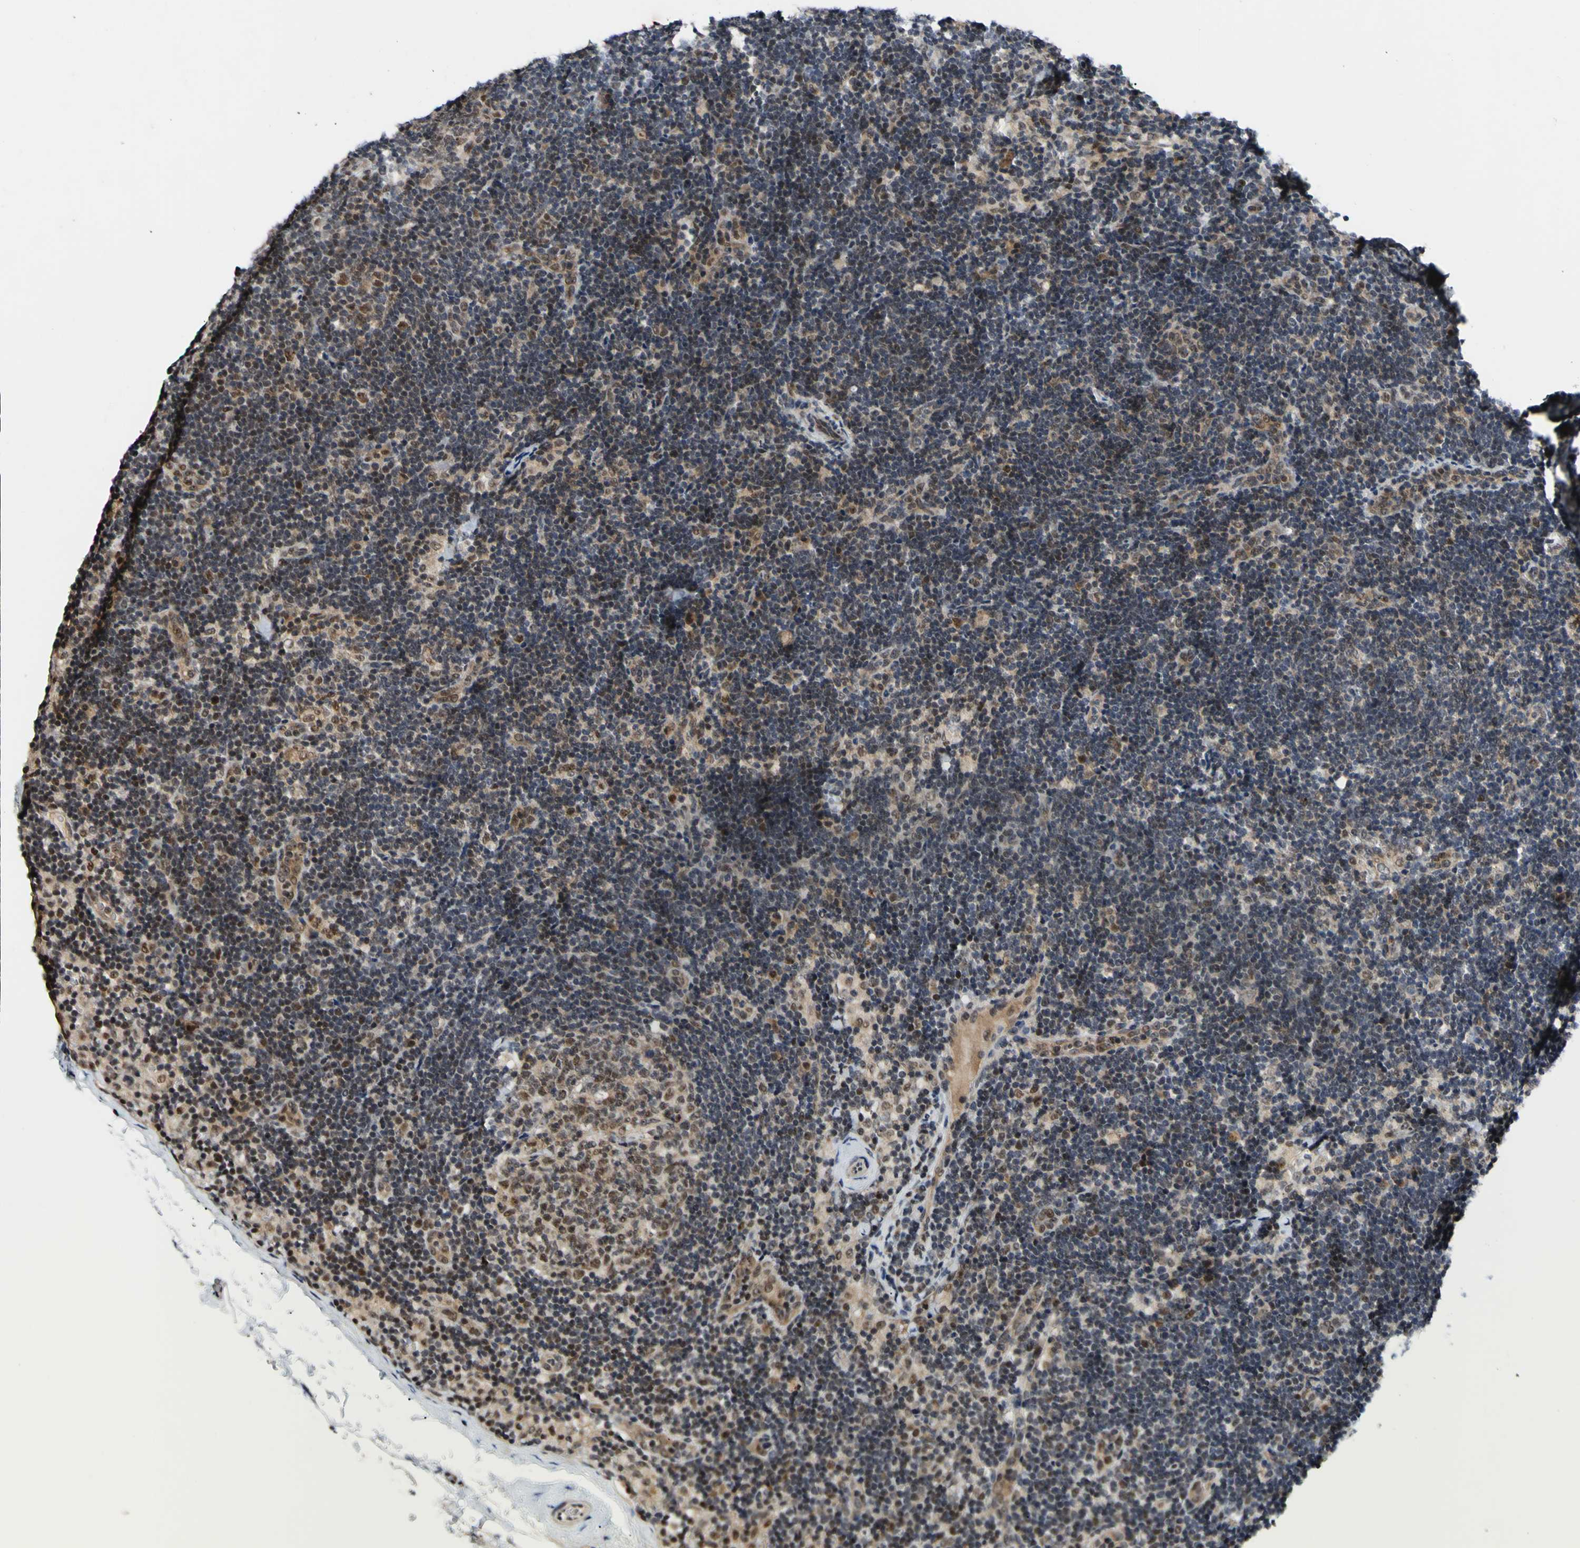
{"staining": {"intensity": "moderate", "quantity": "25%-75%", "location": "nuclear"}, "tissue": "lymph node", "cell_type": "Germinal center cells", "image_type": "normal", "snomed": [{"axis": "morphology", "description": "Normal tissue, NOS"}, {"axis": "topography", "description": "Lymph node"}], "caption": "Lymph node stained with DAB IHC displays medium levels of moderate nuclear expression in about 25%-75% of germinal center cells. (Brightfield microscopy of DAB IHC at high magnification).", "gene": "POLR2F", "patient": {"sex": "female", "age": 14}}